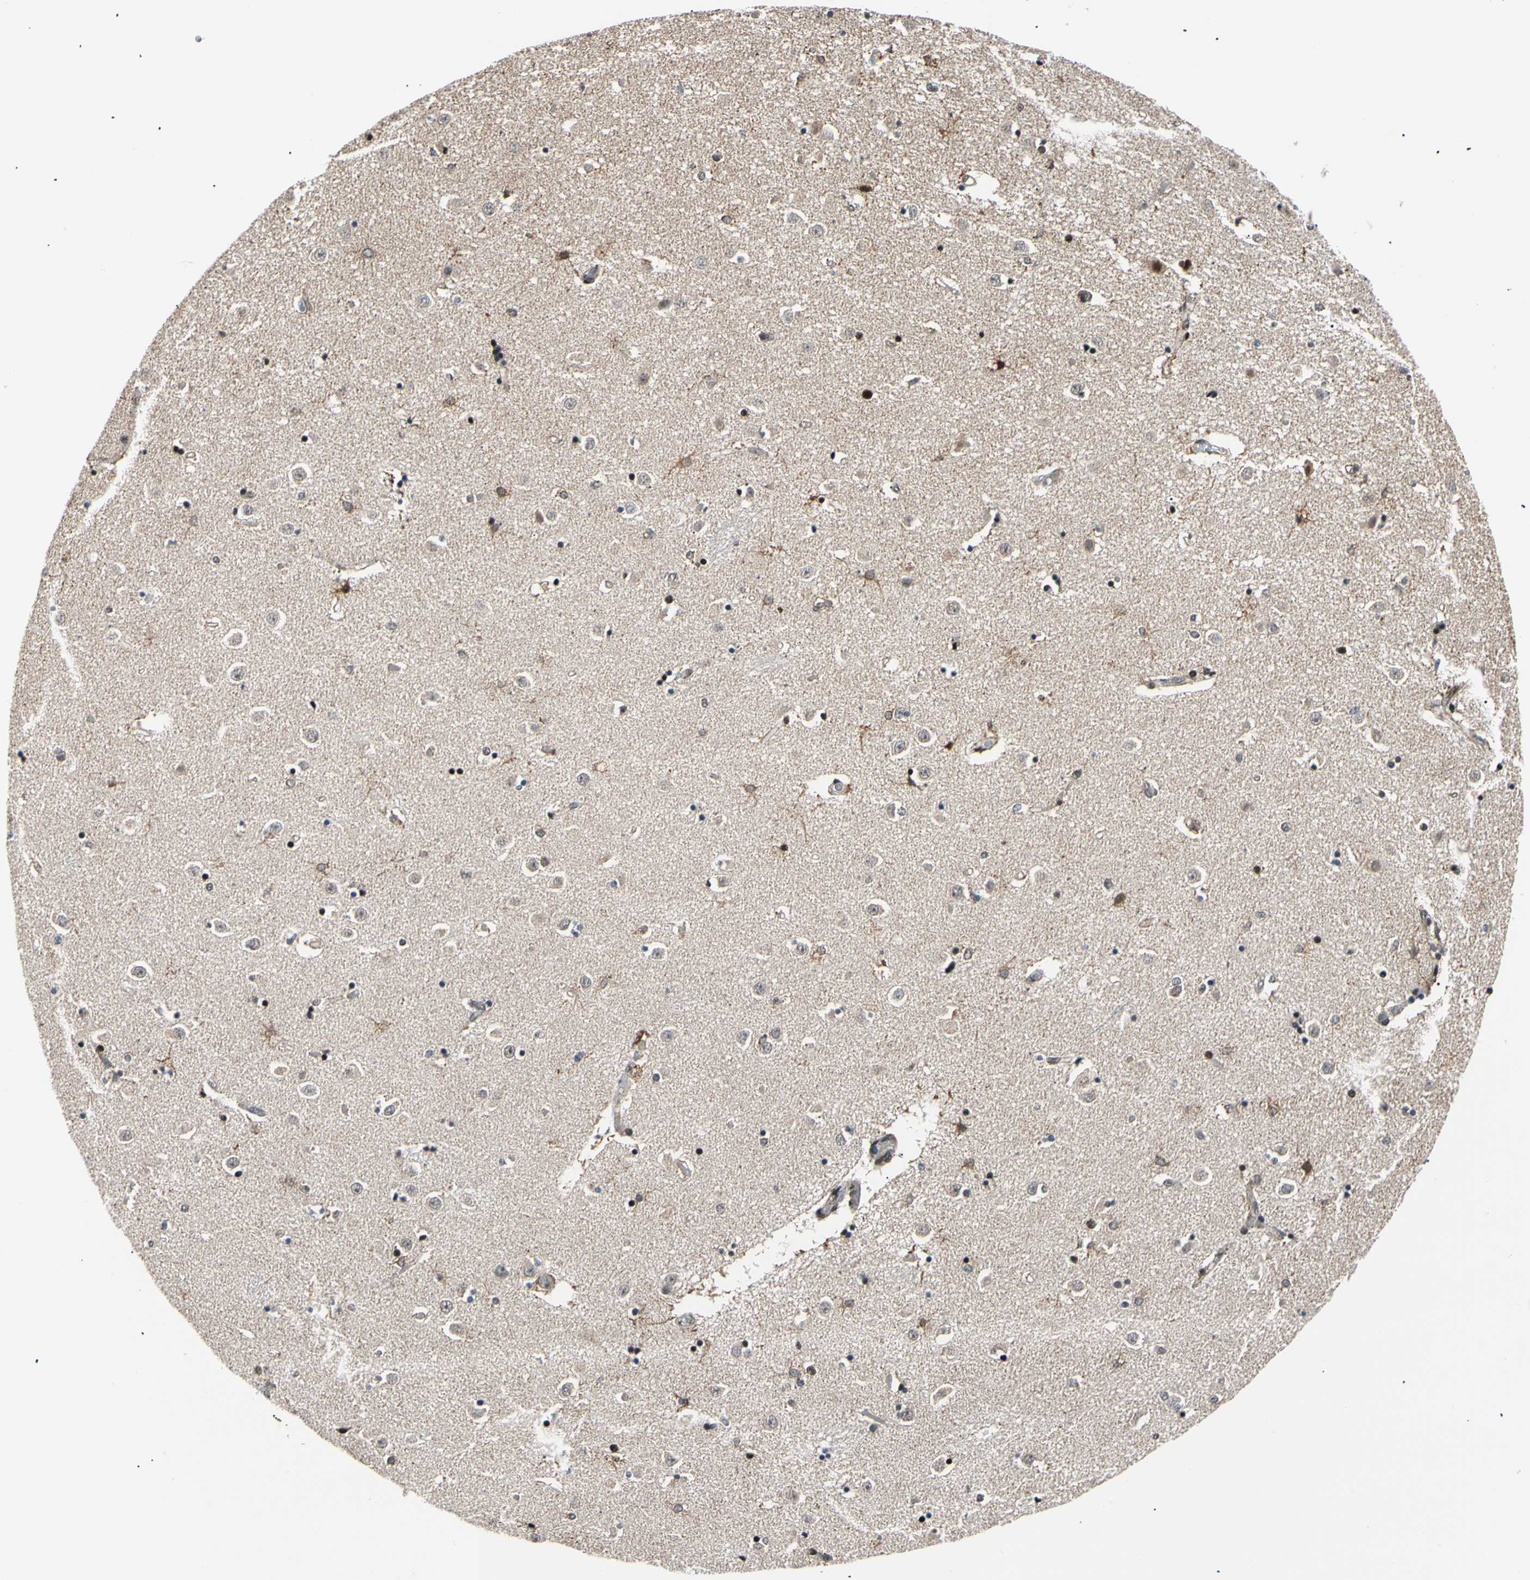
{"staining": {"intensity": "moderate", "quantity": "25%-75%", "location": "nuclear"}, "tissue": "caudate", "cell_type": "Glial cells", "image_type": "normal", "snomed": [{"axis": "morphology", "description": "Normal tissue, NOS"}, {"axis": "topography", "description": "Lateral ventricle wall"}], "caption": "A brown stain labels moderate nuclear staining of a protein in glial cells of normal caudate. The protein of interest is stained brown, and the nuclei are stained in blue (DAB IHC with brightfield microscopy, high magnification).", "gene": "E2F1", "patient": {"sex": "female", "age": 54}}